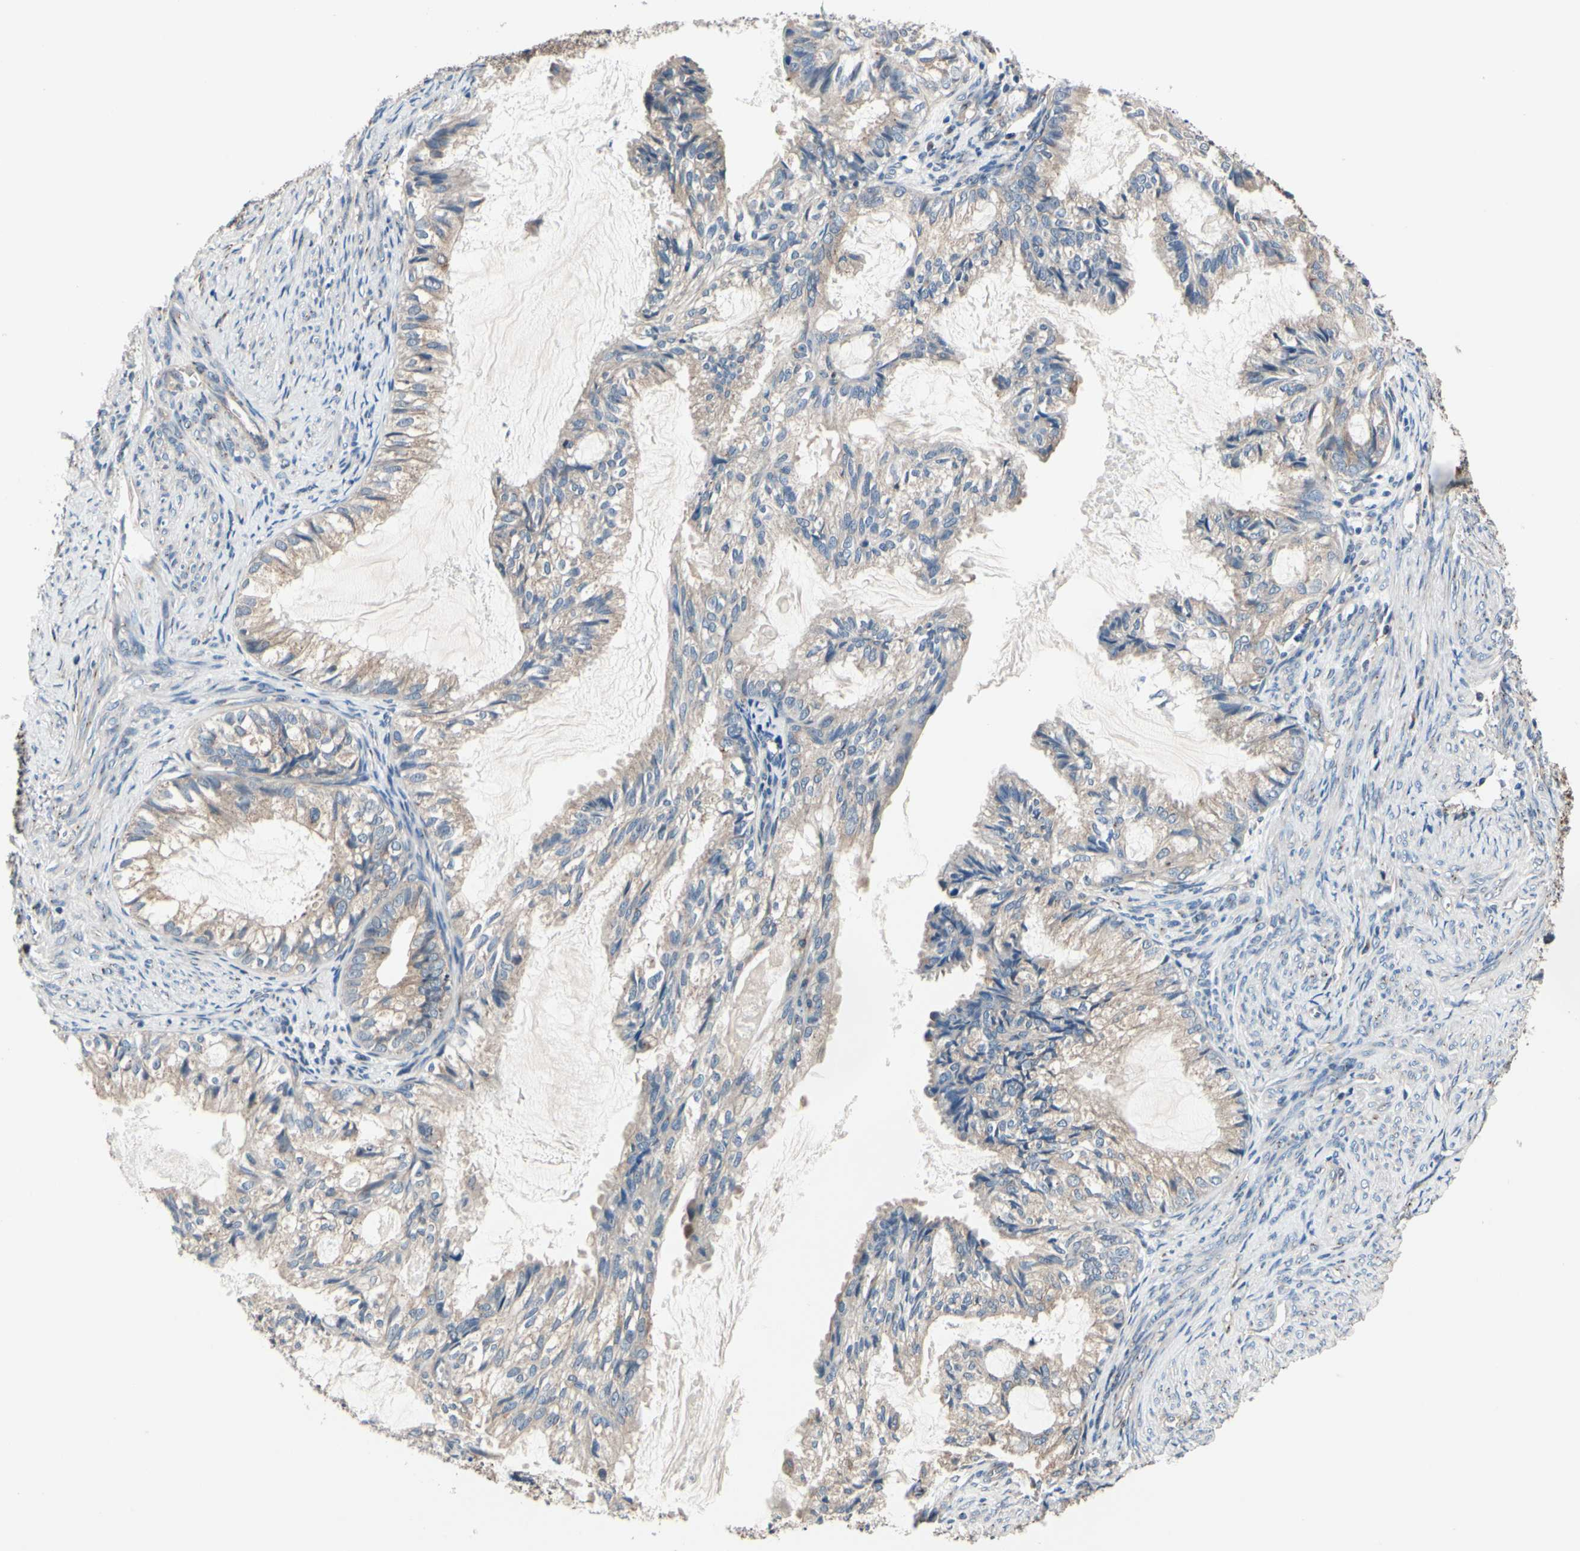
{"staining": {"intensity": "weak", "quantity": "25%-75%", "location": "cytoplasmic/membranous"}, "tissue": "cervical cancer", "cell_type": "Tumor cells", "image_type": "cancer", "snomed": [{"axis": "morphology", "description": "Normal tissue, NOS"}, {"axis": "morphology", "description": "Adenocarcinoma, NOS"}, {"axis": "topography", "description": "Cervix"}, {"axis": "topography", "description": "Endometrium"}], "caption": "DAB immunohistochemical staining of human adenocarcinoma (cervical) shows weak cytoplasmic/membranous protein expression in about 25%-75% of tumor cells.", "gene": "PRKAR2B", "patient": {"sex": "female", "age": 86}}